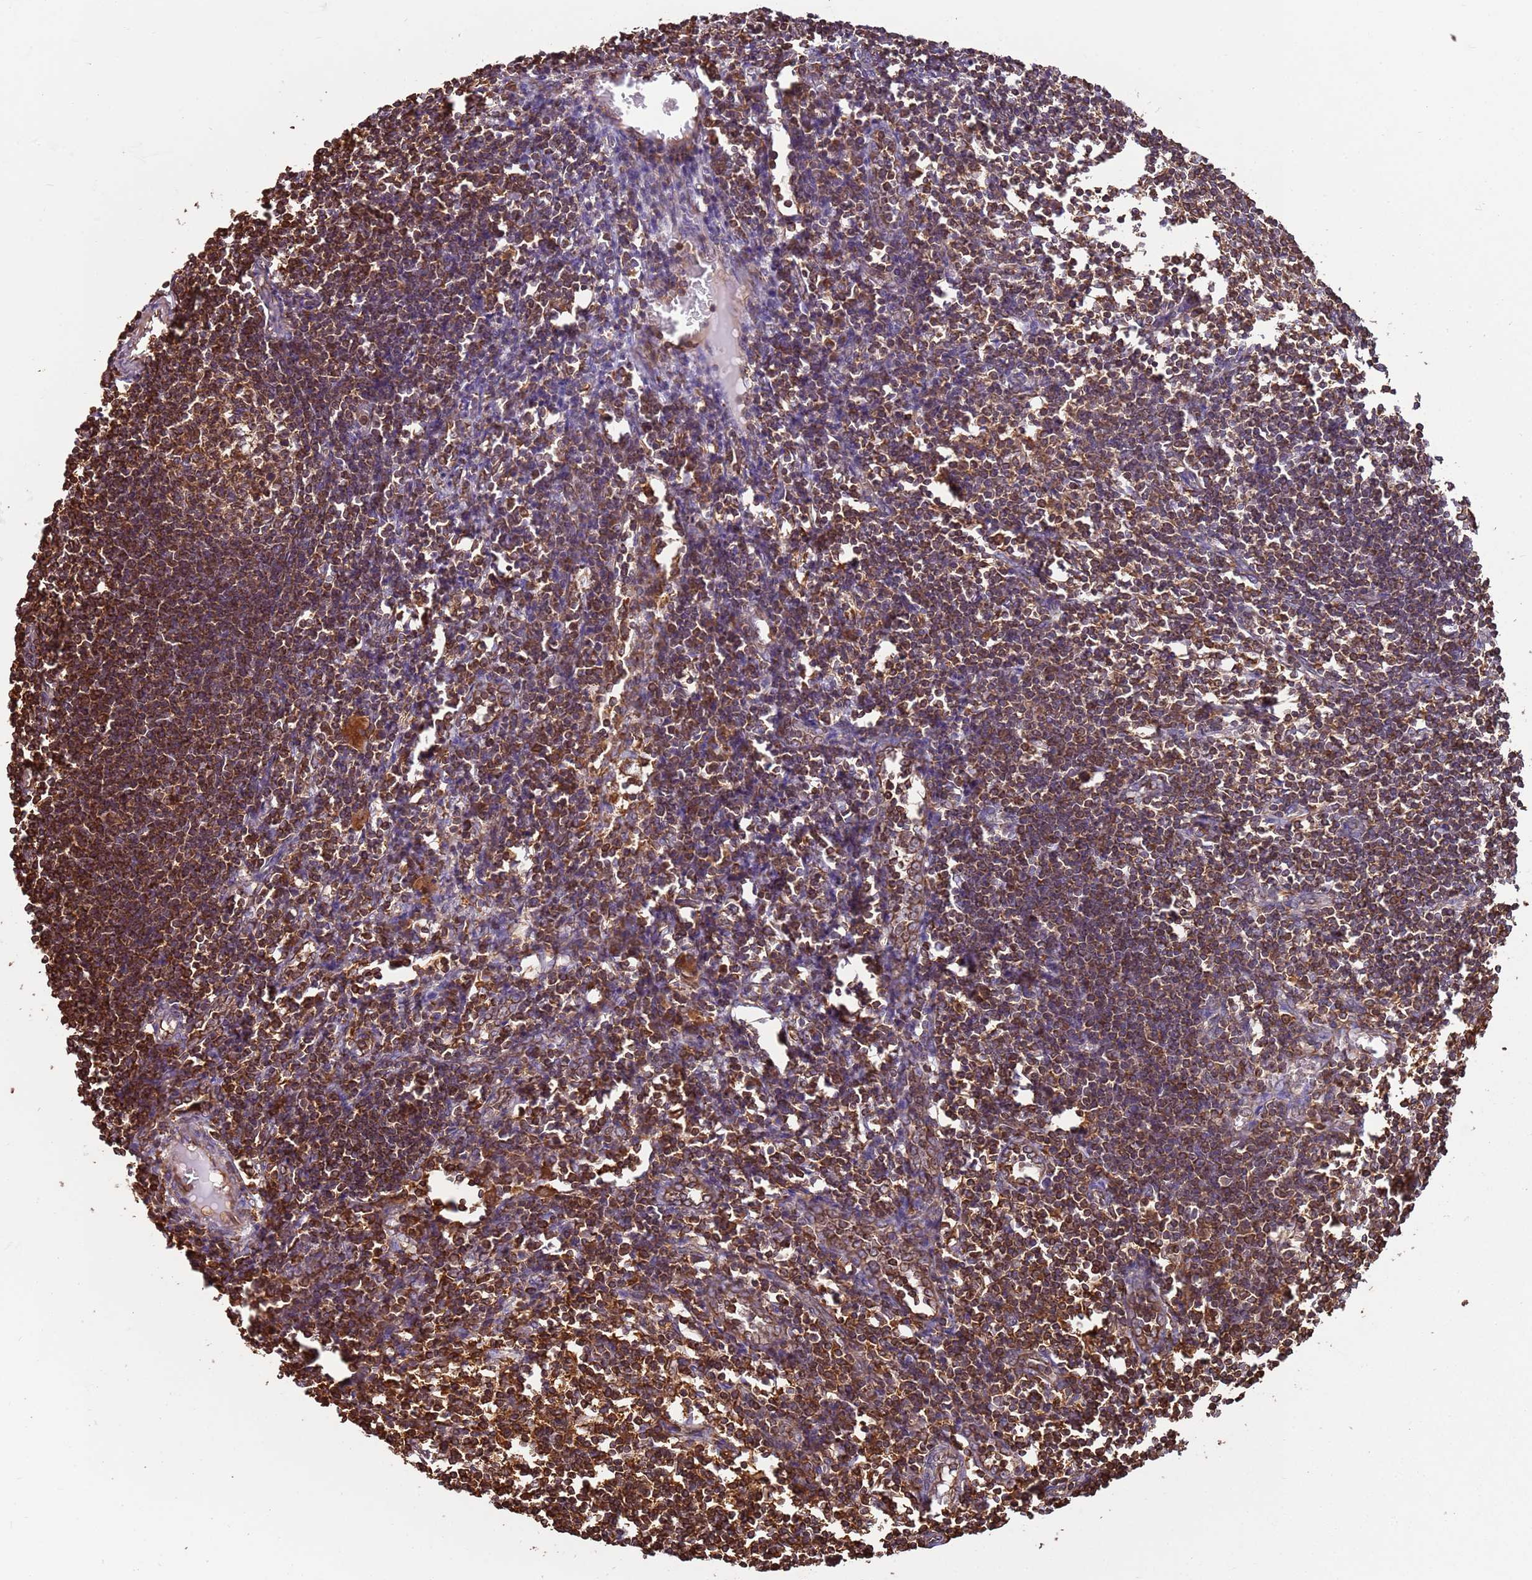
{"staining": {"intensity": "moderate", "quantity": ">75%", "location": "cytoplasmic/membranous"}, "tissue": "lymph node", "cell_type": "Germinal center cells", "image_type": "normal", "snomed": [{"axis": "morphology", "description": "Normal tissue, NOS"}, {"axis": "morphology", "description": "Malignant melanoma, Metastatic site"}, {"axis": "topography", "description": "Lymph node"}], "caption": "Protein expression analysis of normal lymph node shows moderate cytoplasmic/membranous staining in about >75% of germinal center cells.", "gene": "ACVR2A", "patient": {"sex": "male", "age": 41}}